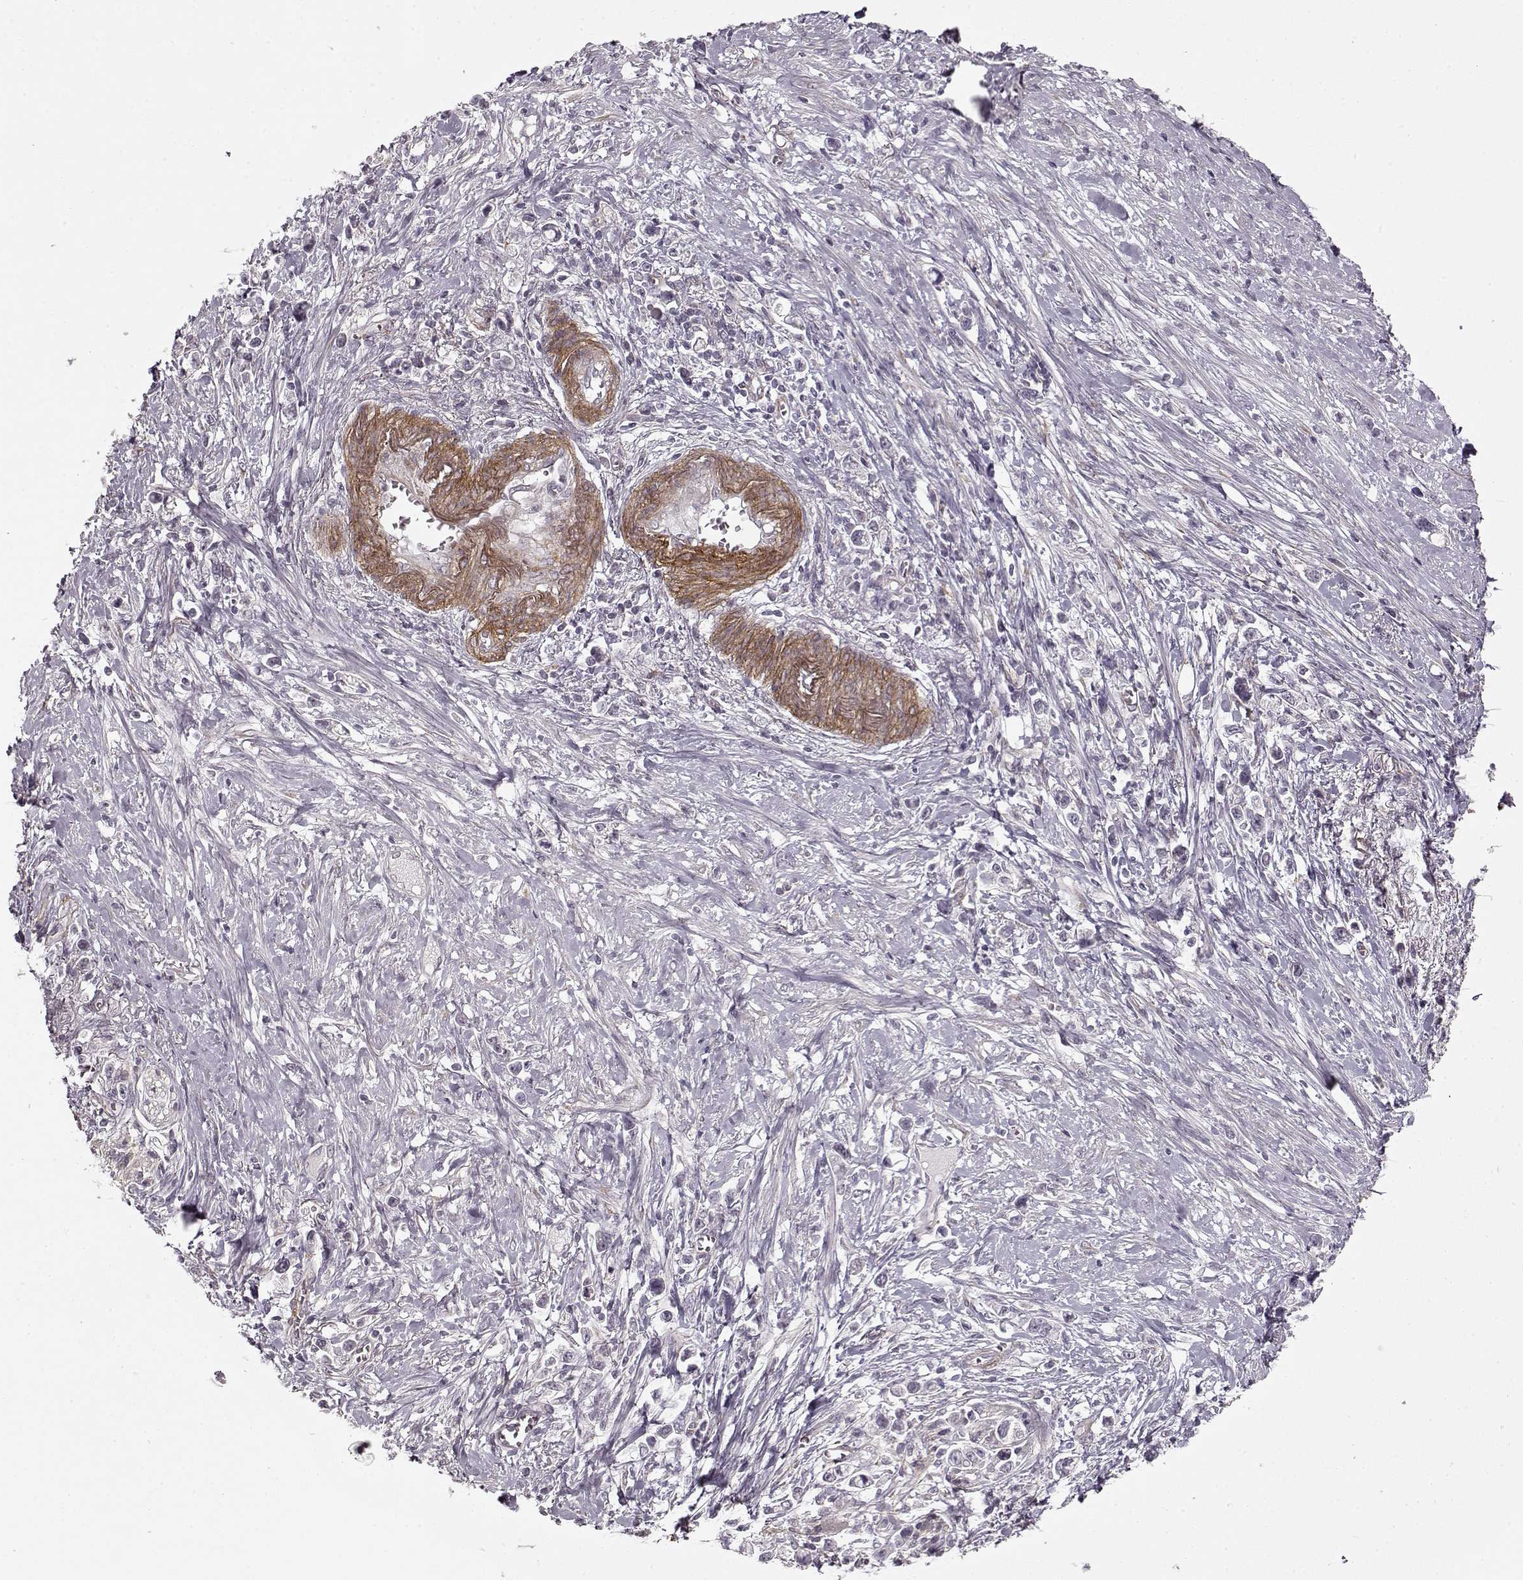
{"staining": {"intensity": "negative", "quantity": "none", "location": "none"}, "tissue": "stomach cancer", "cell_type": "Tumor cells", "image_type": "cancer", "snomed": [{"axis": "morphology", "description": "Adenocarcinoma, NOS"}, {"axis": "topography", "description": "Stomach"}], "caption": "Human stomach cancer (adenocarcinoma) stained for a protein using IHC shows no expression in tumor cells.", "gene": "LAMB2", "patient": {"sex": "male", "age": 63}}